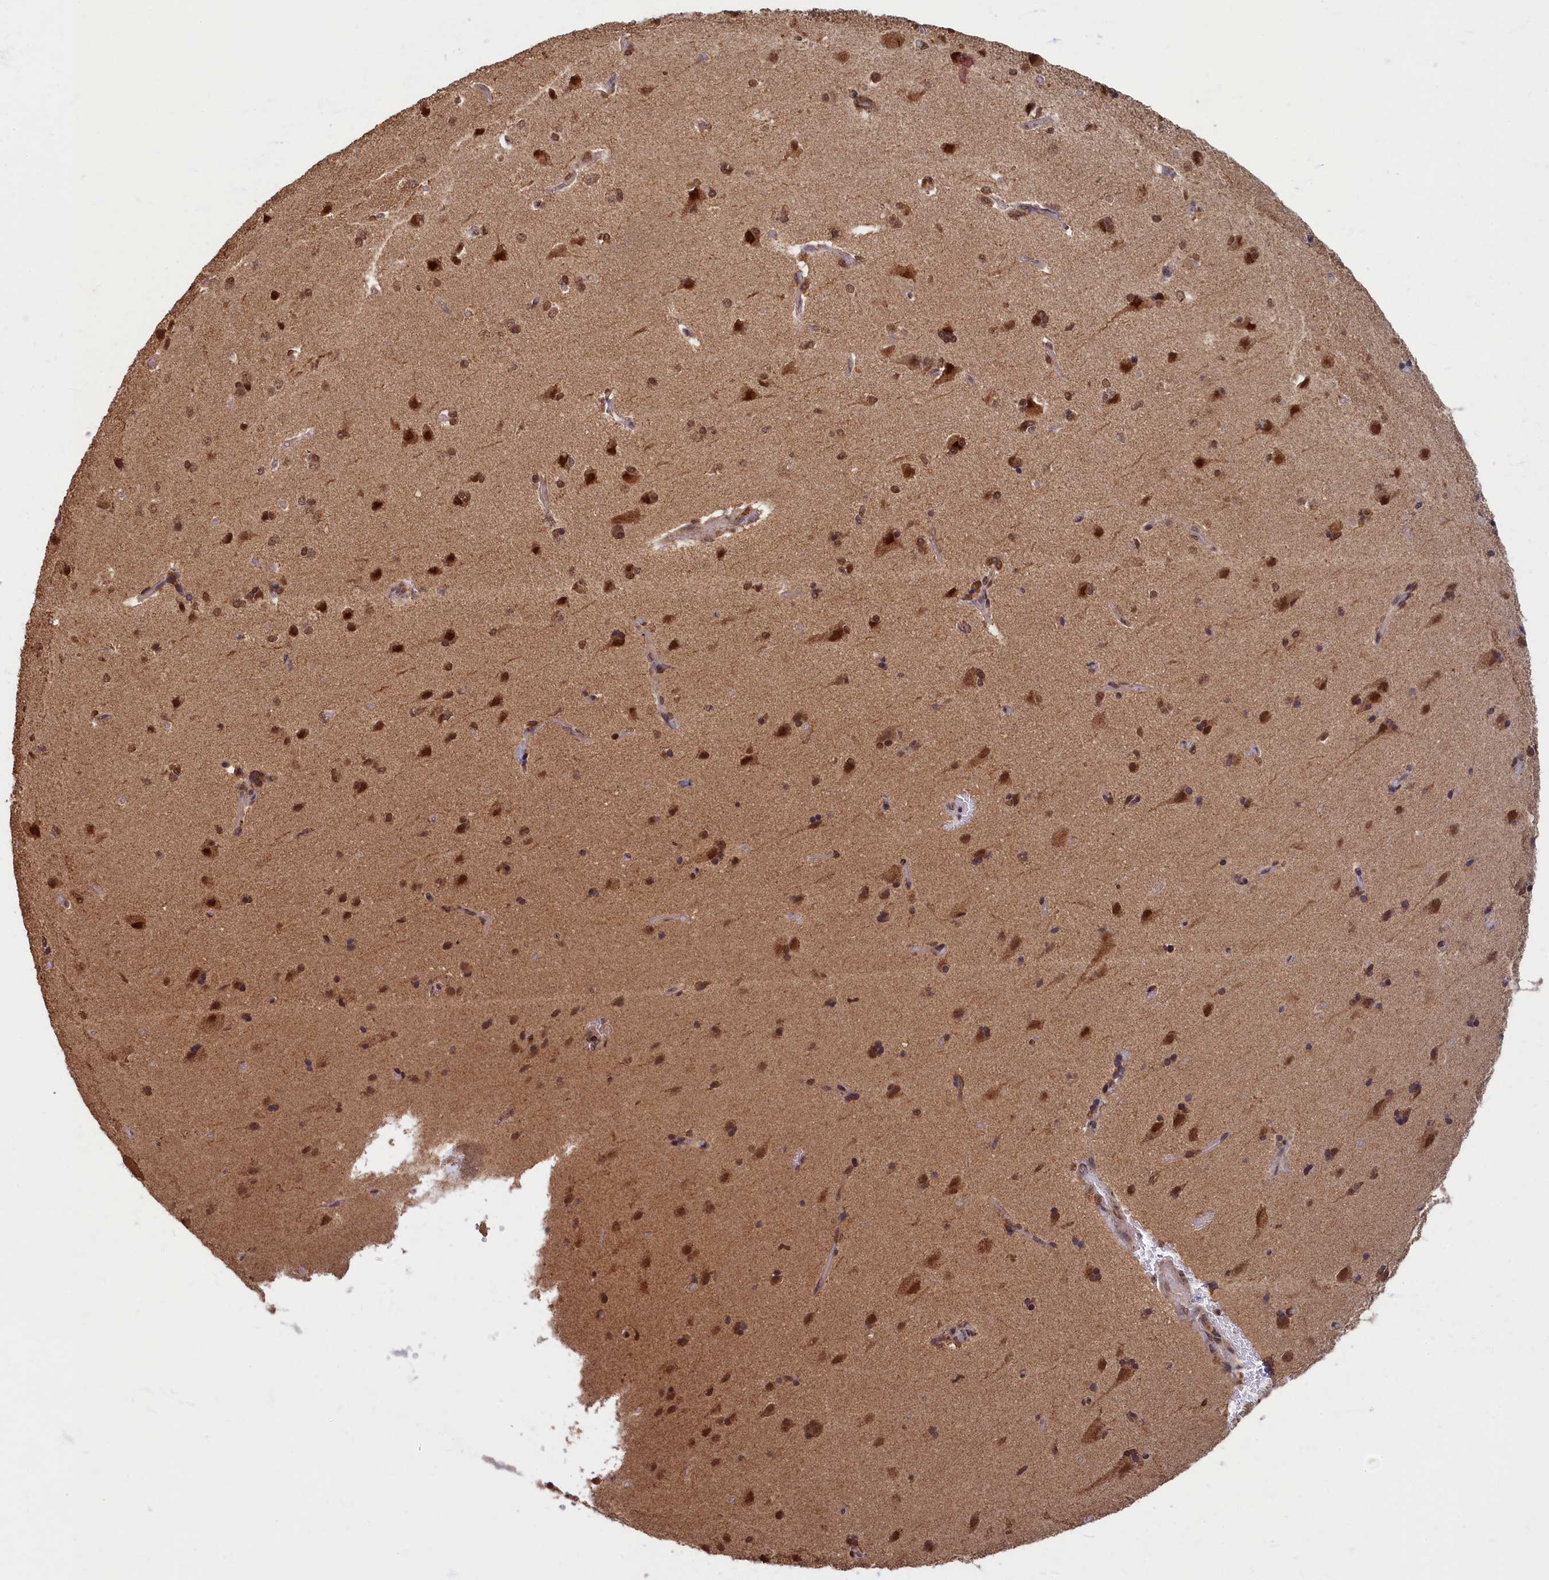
{"staining": {"intensity": "moderate", "quantity": ">75%", "location": "nuclear"}, "tissue": "cerebral cortex", "cell_type": "Endothelial cells", "image_type": "normal", "snomed": [{"axis": "morphology", "description": "Normal tissue, NOS"}, {"axis": "topography", "description": "Cerebral cortex"}], "caption": "Endothelial cells show medium levels of moderate nuclear expression in approximately >75% of cells in unremarkable cerebral cortex.", "gene": "BRCA1", "patient": {"sex": "male", "age": 62}}